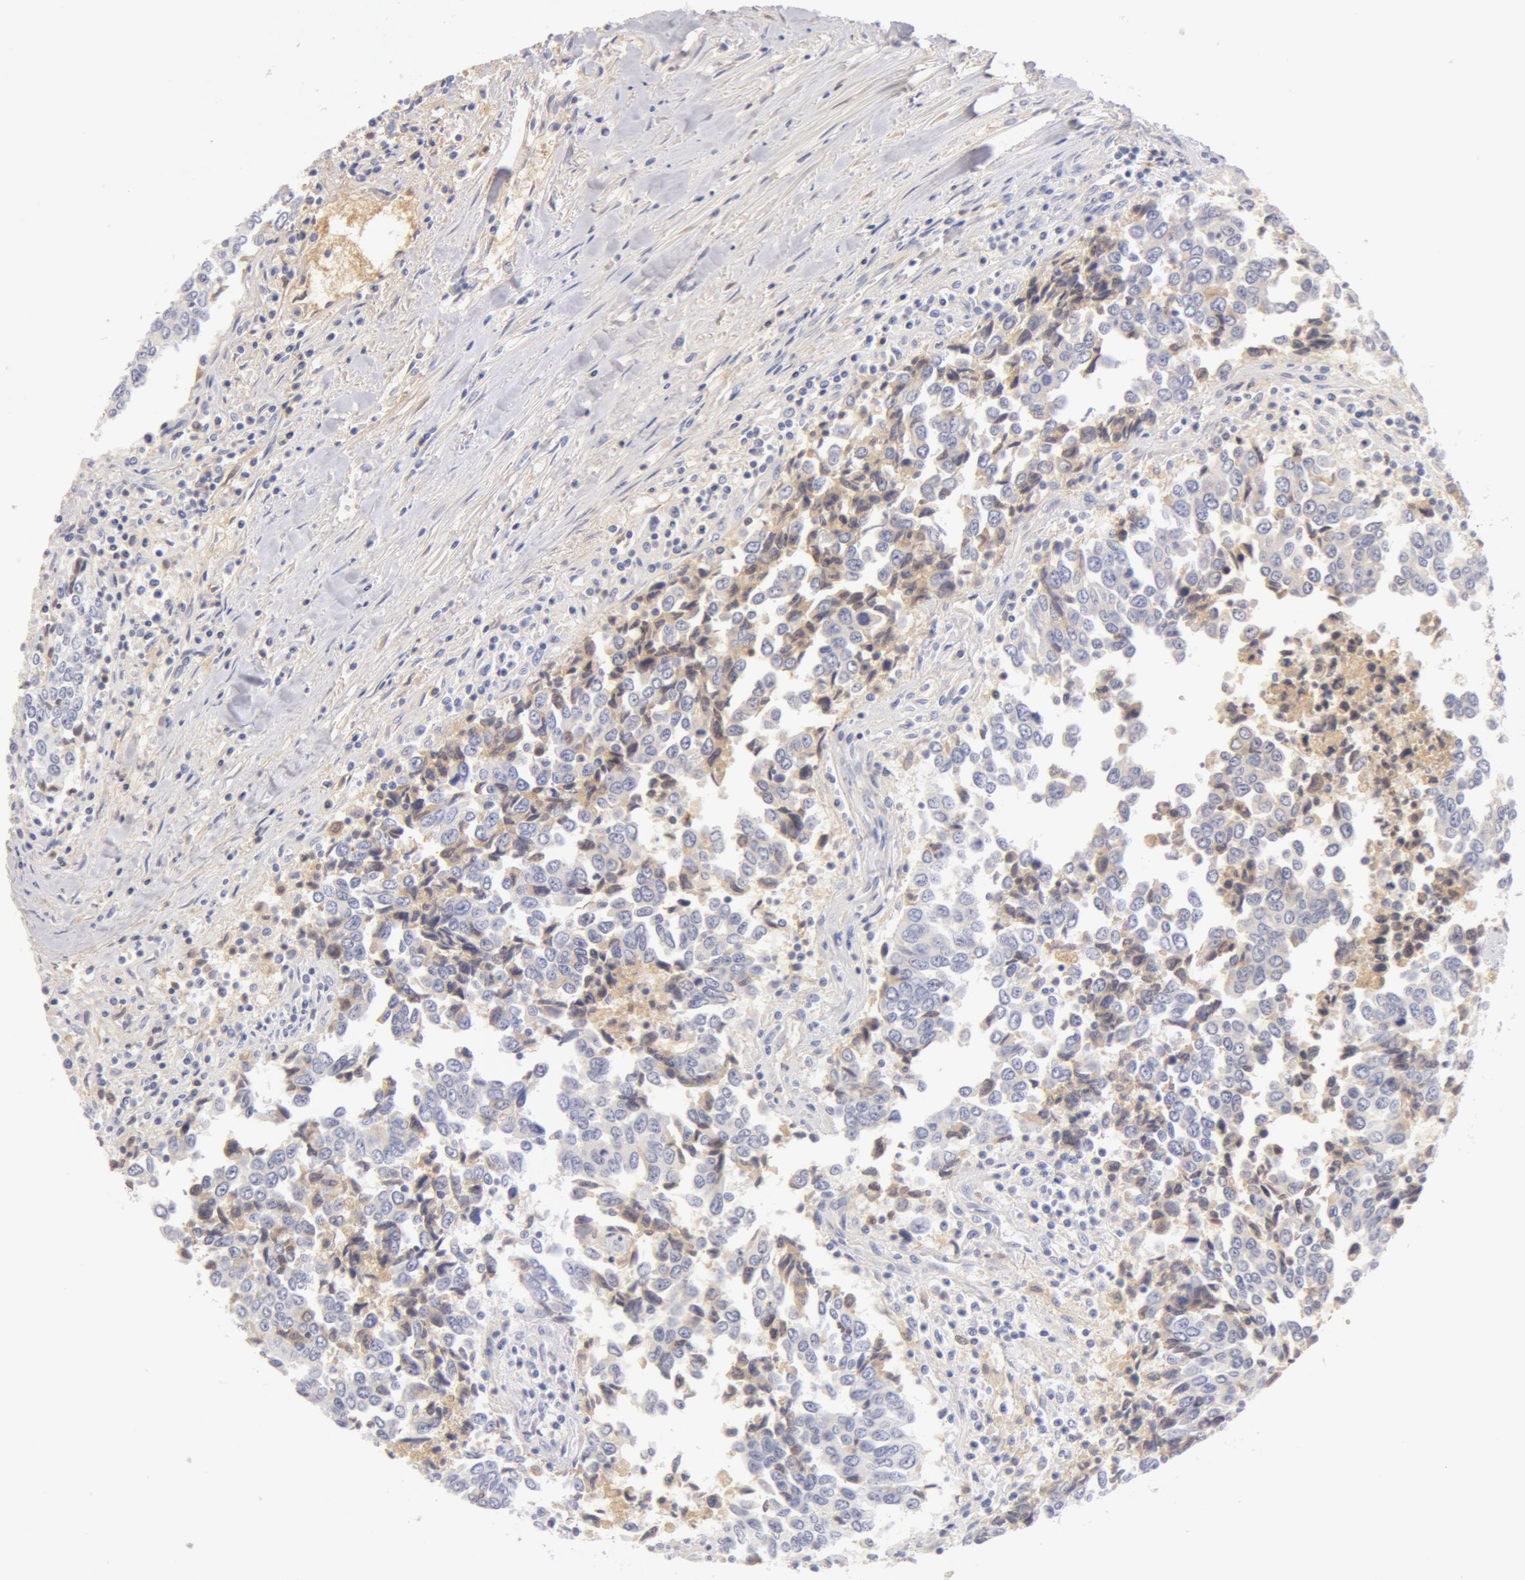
{"staining": {"intensity": "negative", "quantity": "none", "location": "none"}, "tissue": "urothelial cancer", "cell_type": "Tumor cells", "image_type": "cancer", "snomed": [{"axis": "morphology", "description": "Urothelial carcinoma, High grade"}, {"axis": "topography", "description": "Urinary bladder"}], "caption": "This is a image of IHC staining of high-grade urothelial carcinoma, which shows no expression in tumor cells.", "gene": "AHSG", "patient": {"sex": "male", "age": 86}}